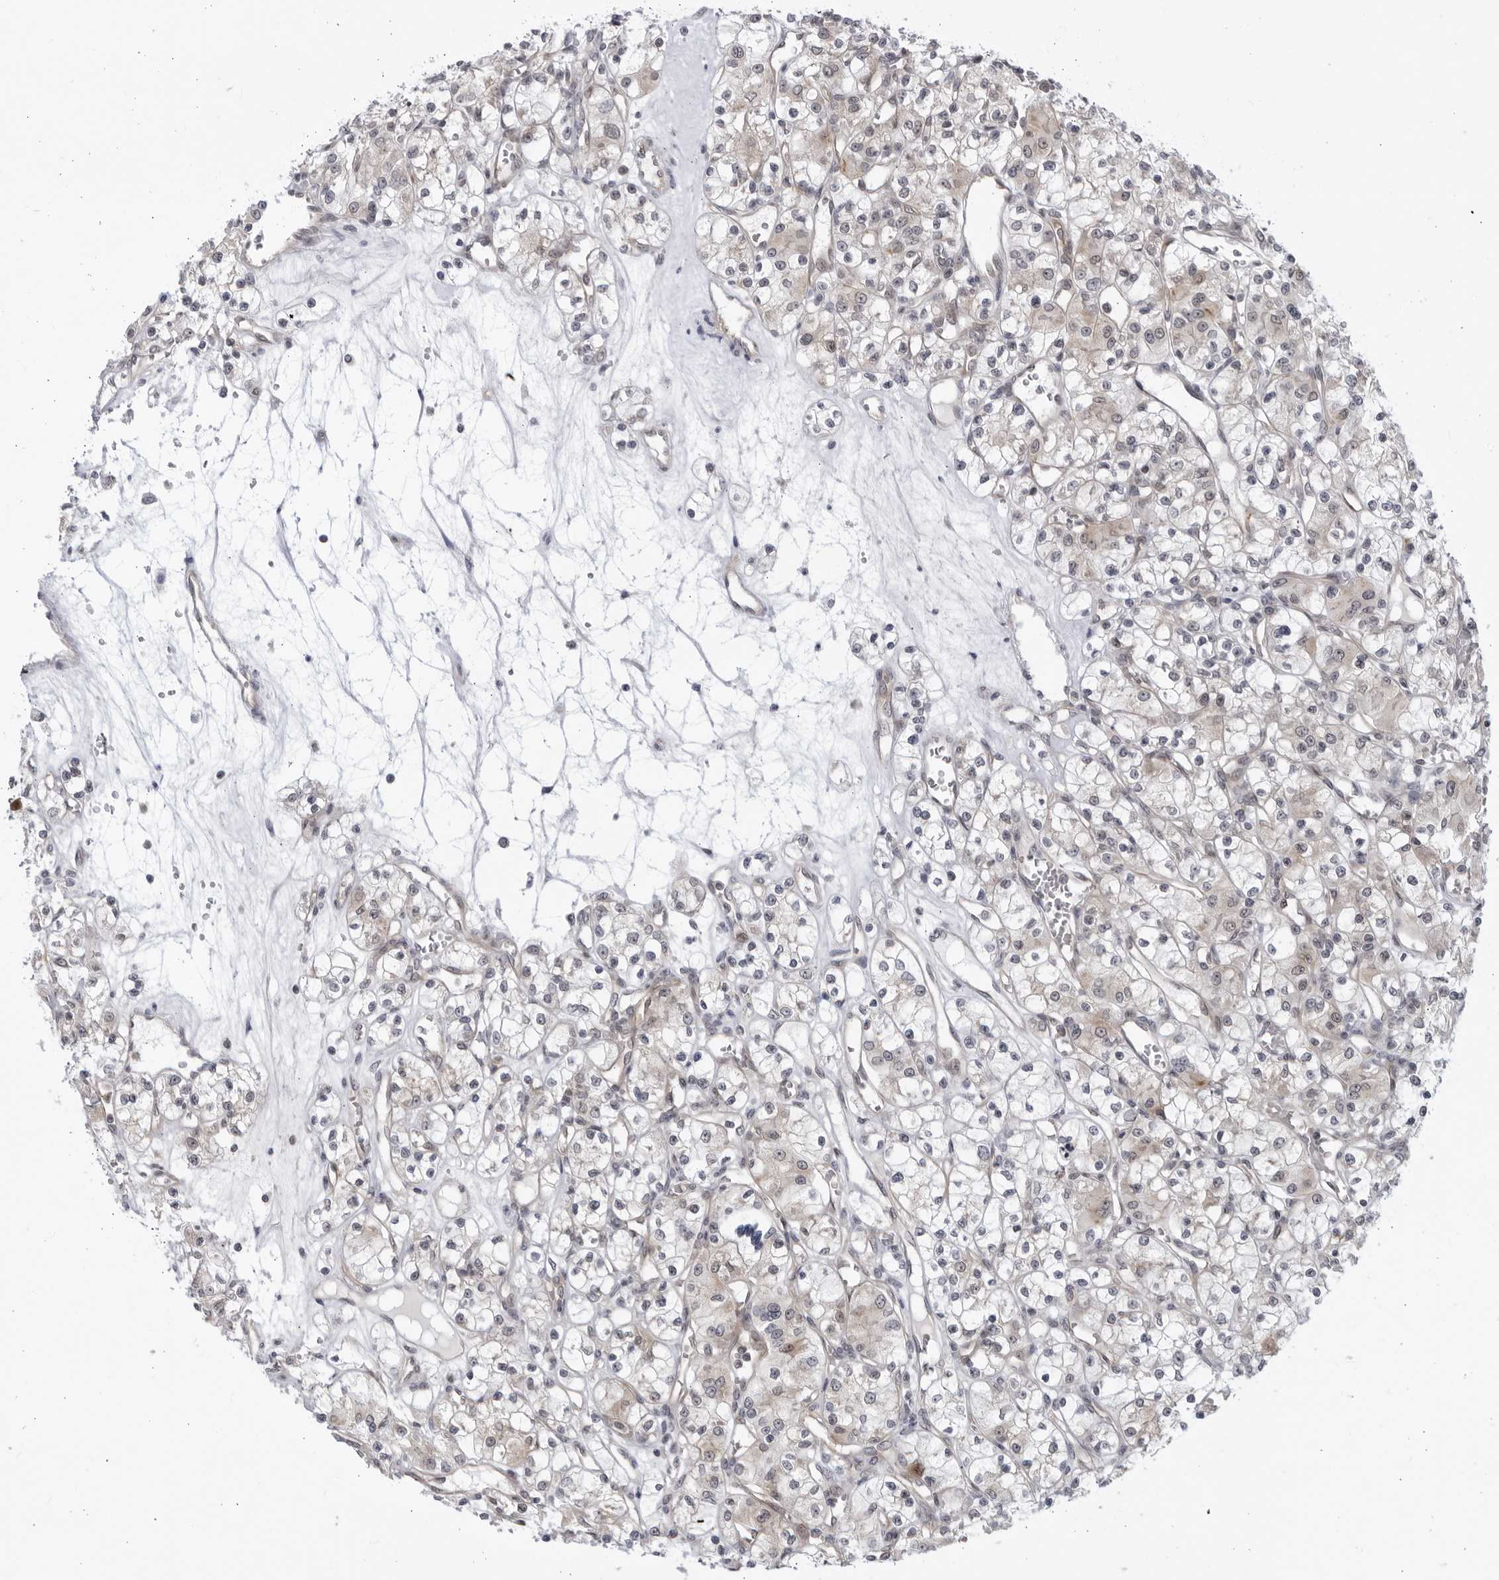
{"staining": {"intensity": "weak", "quantity": "25%-75%", "location": "cytoplasmic/membranous,nuclear"}, "tissue": "renal cancer", "cell_type": "Tumor cells", "image_type": "cancer", "snomed": [{"axis": "morphology", "description": "Adenocarcinoma, NOS"}, {"axis": "topography", "description": "Kidney"}], "caption": "Immunohistochemical staining of renal cancer demonstrates weak cytoplasmic/membranous and nuclear protein staining in approximately 25%-75% of tumor cells.", "gene": "ITGB3BP", "patient": {"sex": "female", "age": 59}}